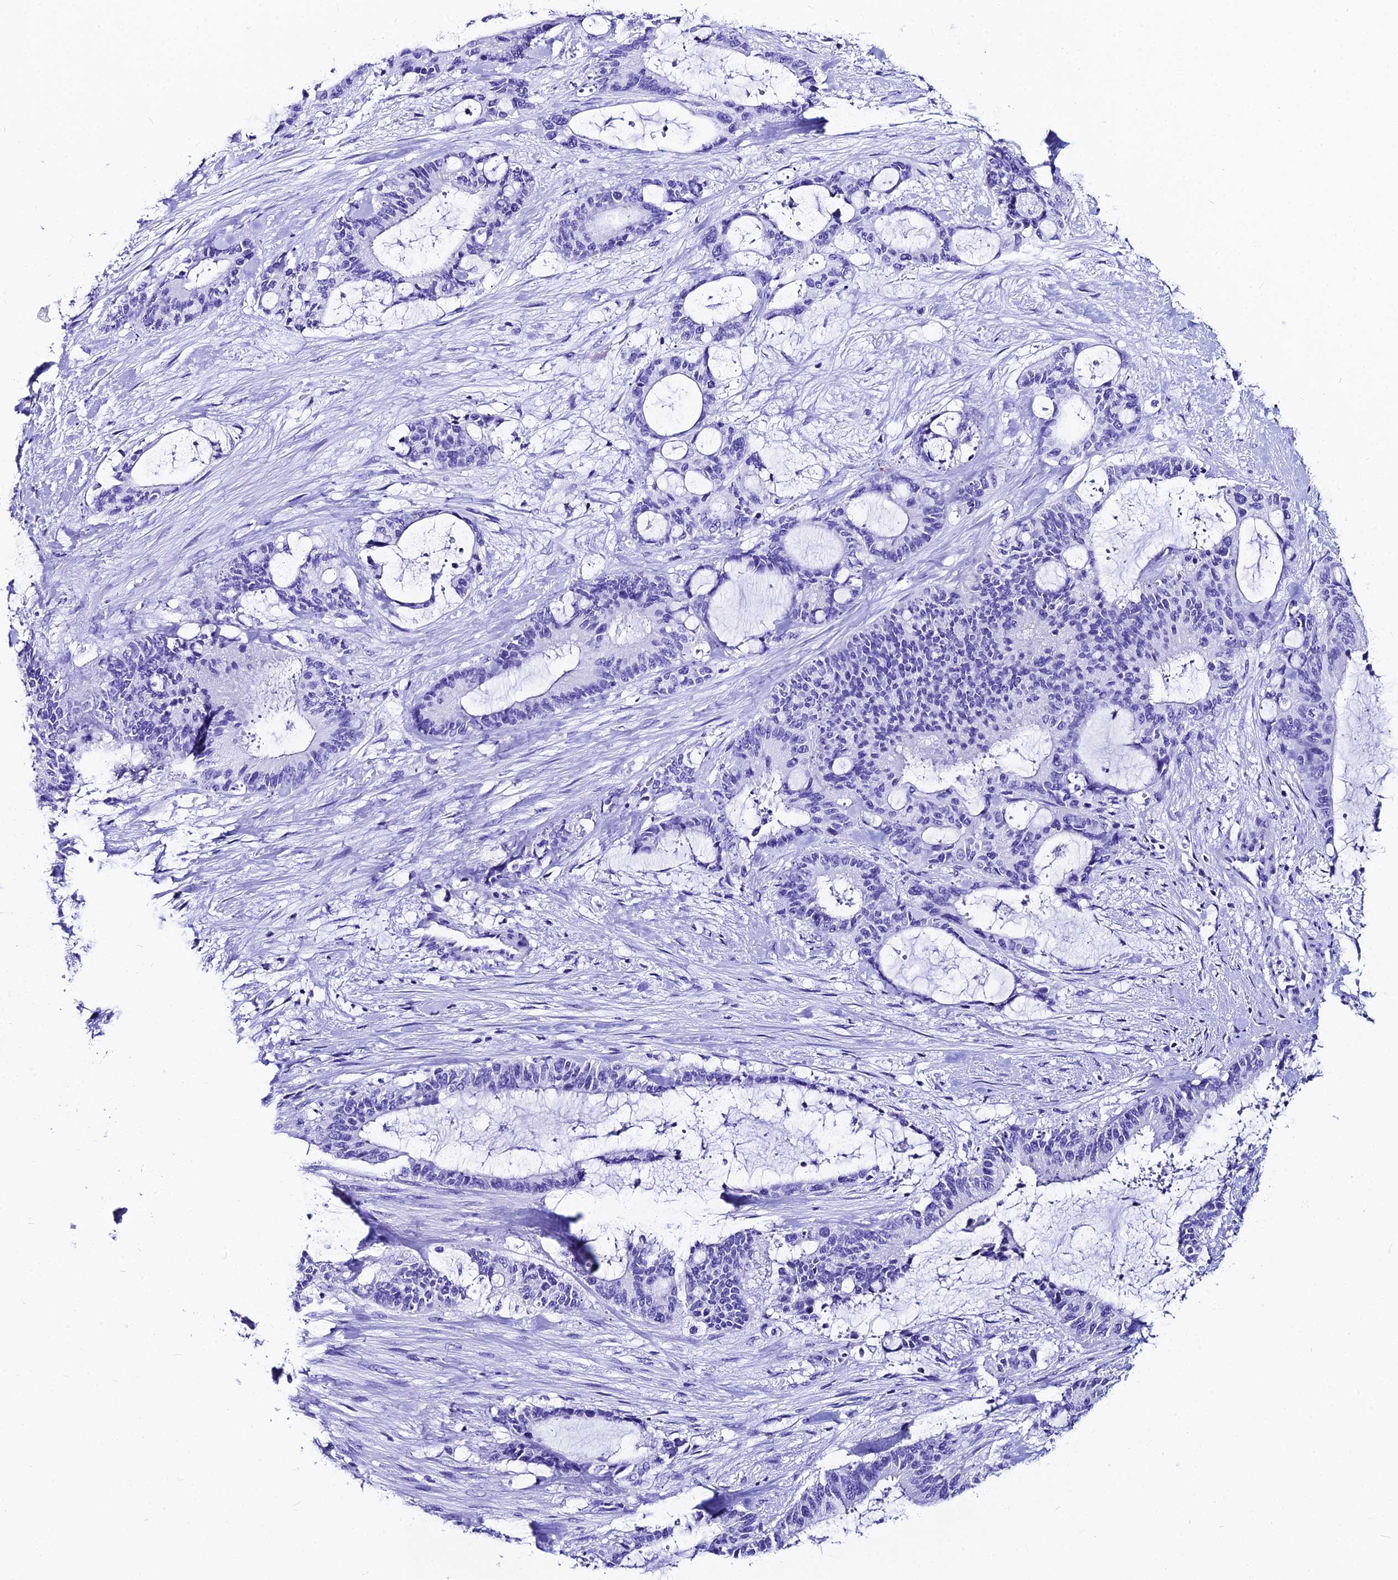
{"staining": {"intensity": "negative", "quantity": "none", "location": "none"}, "tissue": "liver cancer", "cell_type": "Tumor cells", "image_type": "cancer", "snomed": [{"axis": "morphology", "description": "Normal tissue, NOS"}, {"axis": "morphology", "description": "Cholangiocarcinoma"}, {"axis": "topography", "description": "Liver"}, {"axis": "topography", "description": "Peripheral nerve tissue"}], "caption": "Protein analysis of liver cancer (cholangiocarcinoma) reveals no significant expression in tumor cells.", "gene": "LGALS7", "patient": {"sex": "female", "age": 73}}